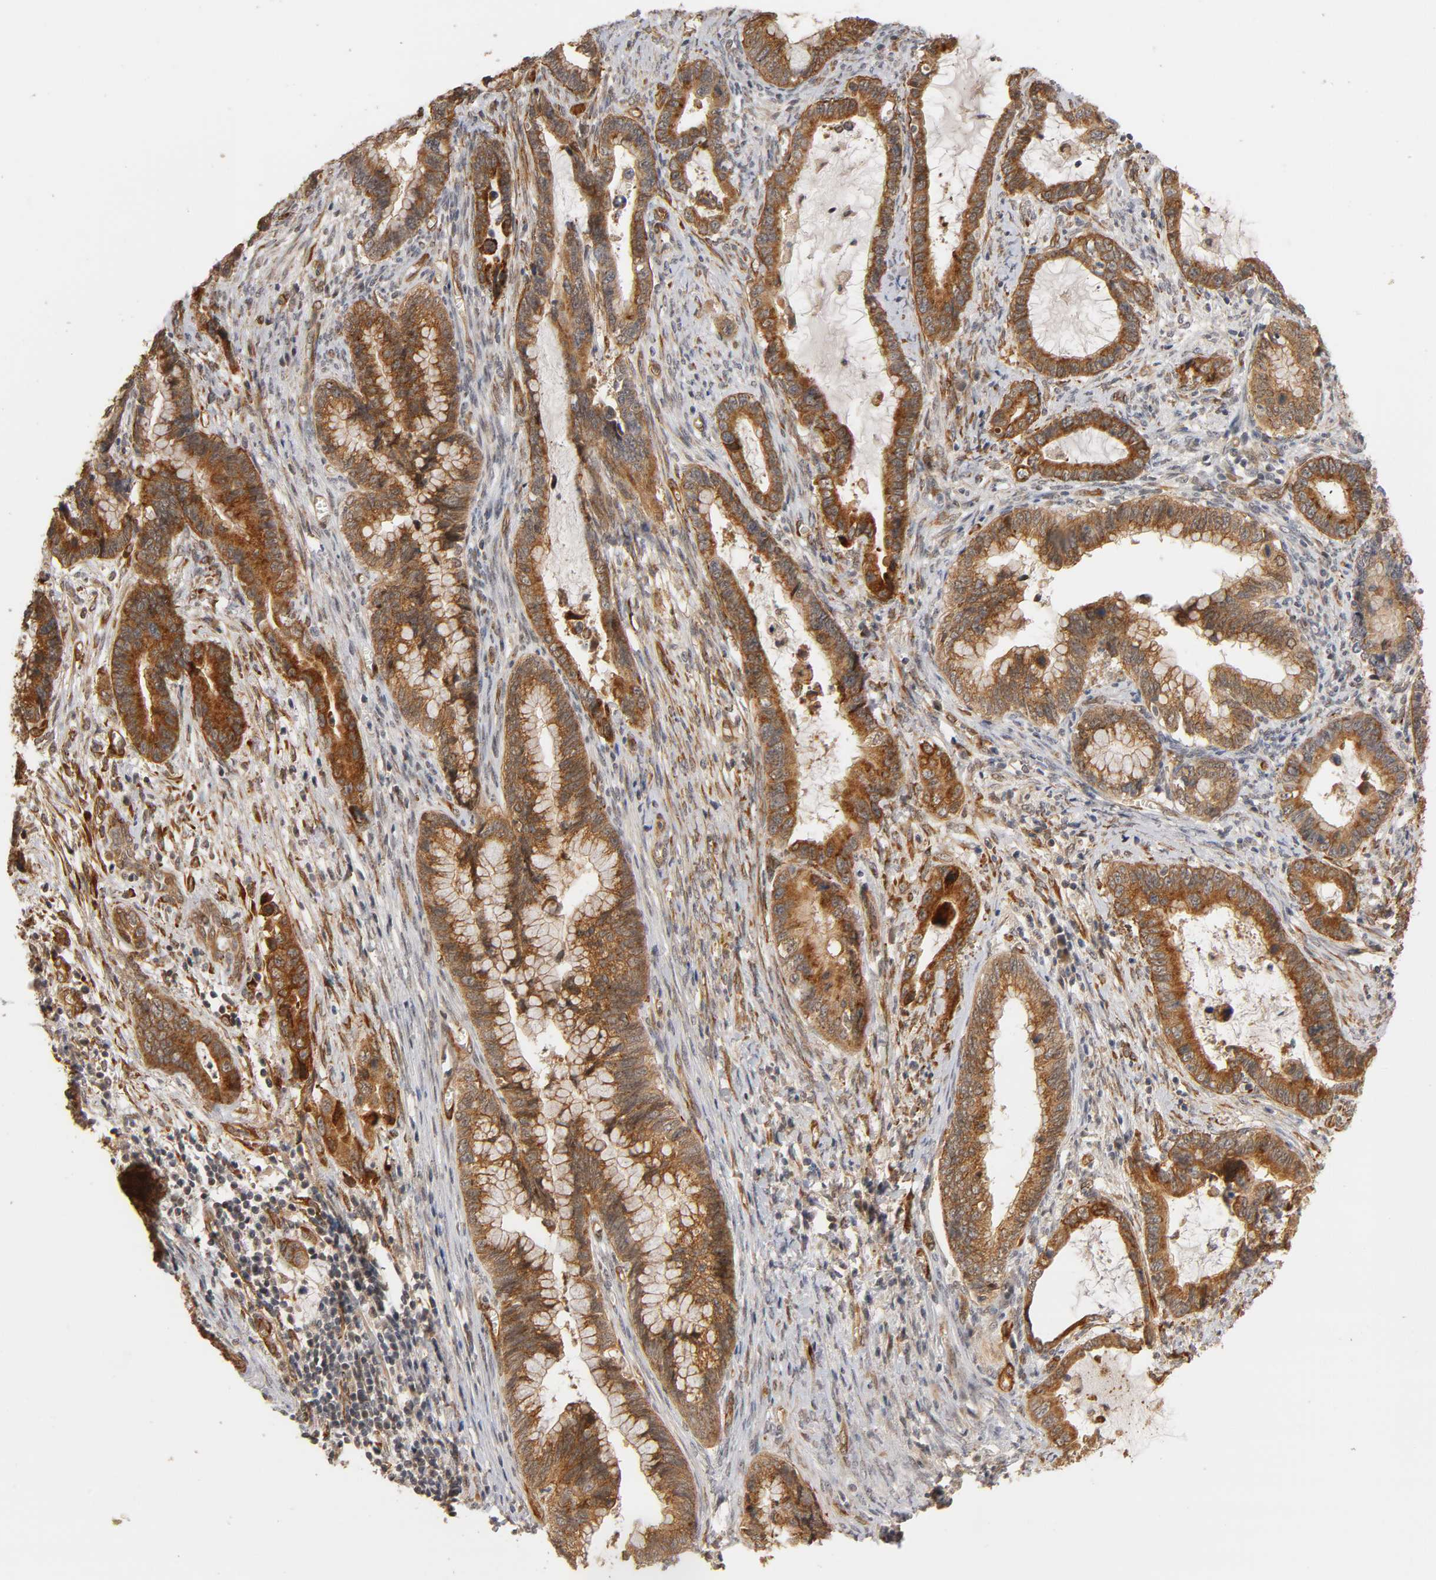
{"staining": {"intensity": "strong", "quantity": ">75%", "location": "cytoplasmic/membranous"}, "tissue": "cervical cancer", "cell_type": "Tumor cells", "image_type": "cancer", "snomed": [{"axis": "morphology", "description": "Adenocarcinoma, NOS"}, {"axis": "topography", "description": "Cervix"}], "caption": "A high amount of strong cytoplasmic/membranous expression is identified in about >75% of tumor cells in cervical cancer (adenocarcinoma) tissue. The staining was performed using DAB to visualize the protein expression in brown, while the nuclei were stained in blue with hematoxylin (Magnification: 20x).", "gene": "LAMB1", "patient": {"sex": "female", "age": 44}}